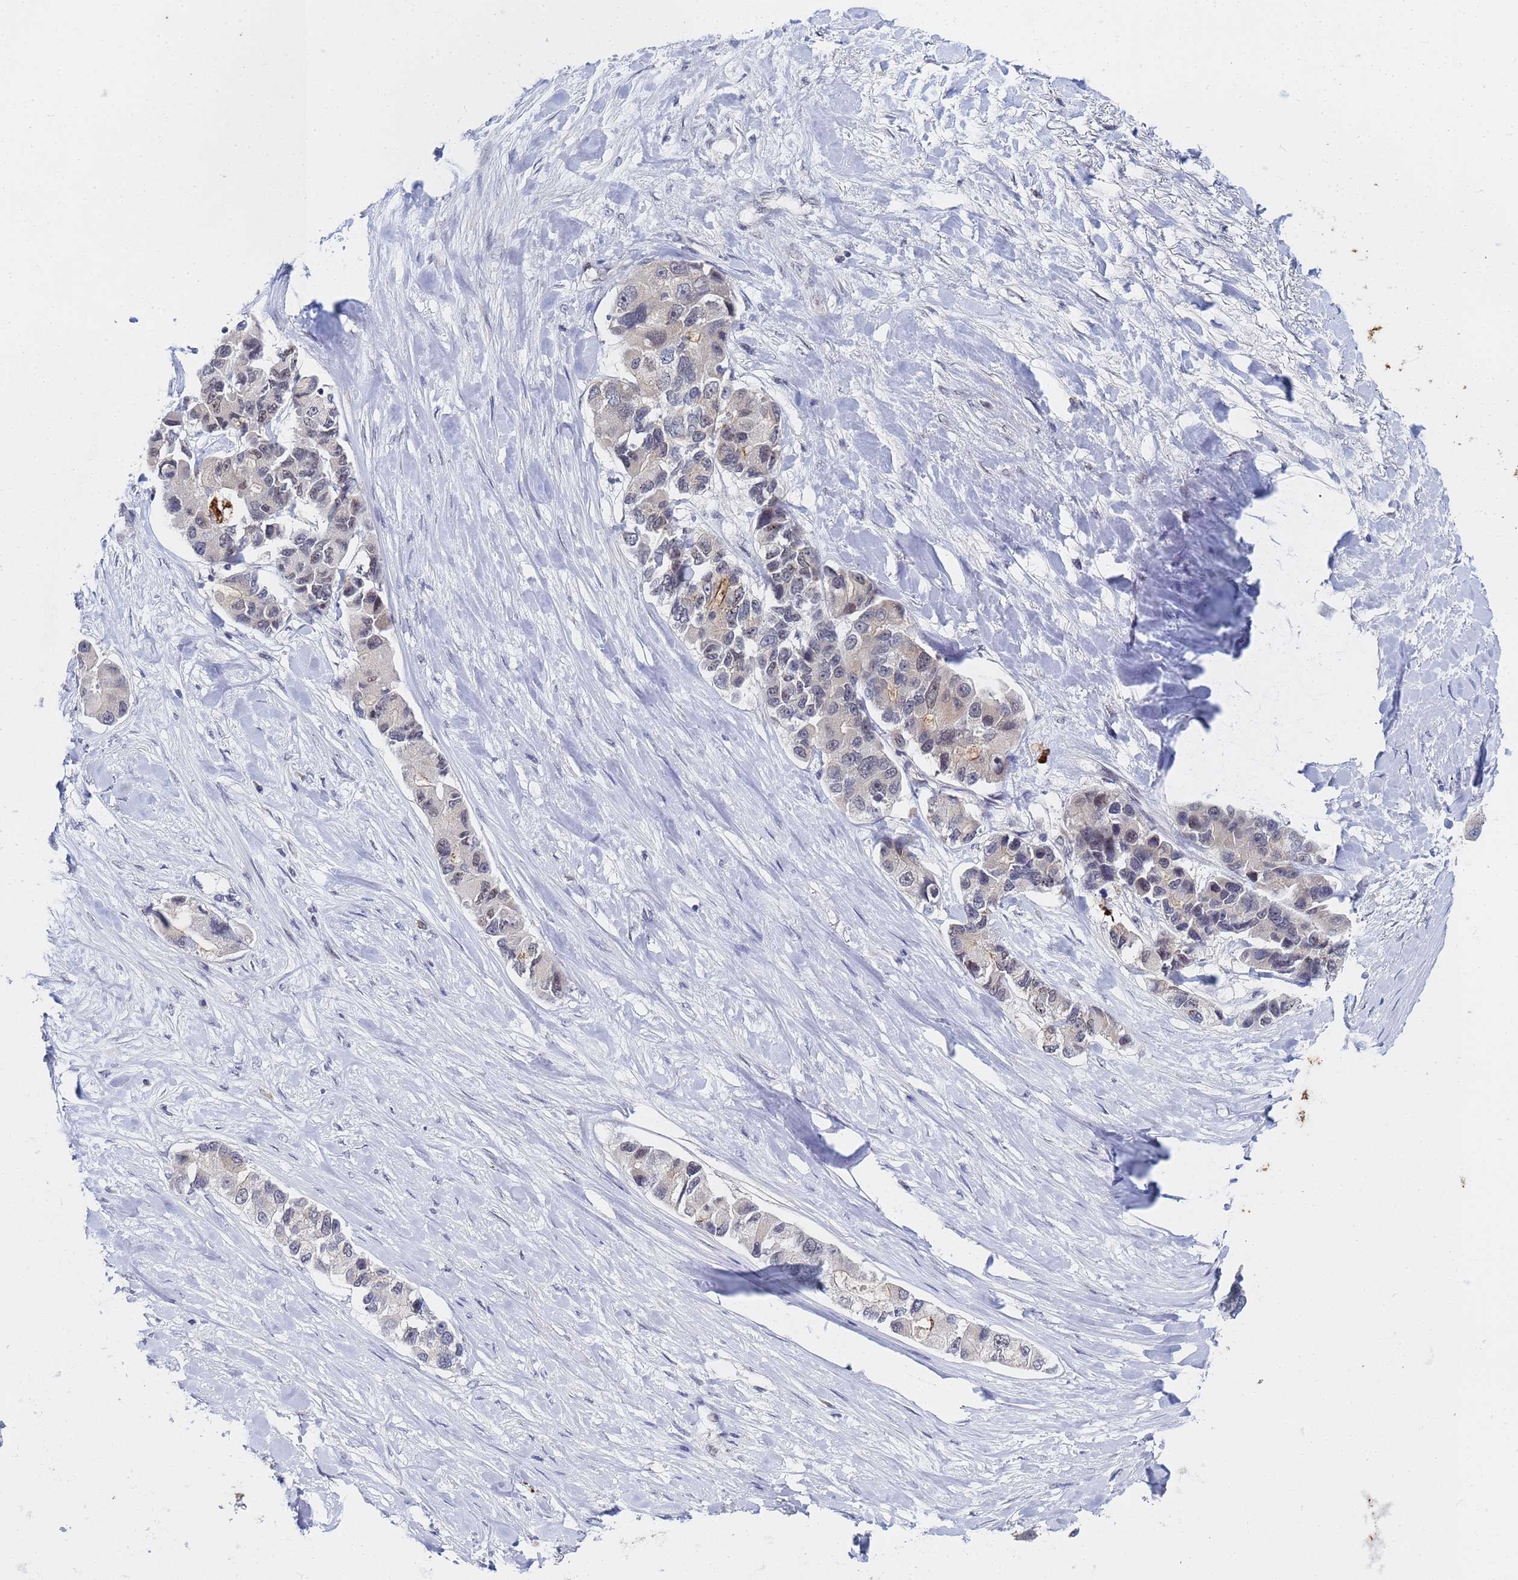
{"staining": {"intensity": "moderate", "quantity": "<25%", "location": "cytoplasmic/membranous"}, "tissue": "lung cancer", "cell_type": "Tumor cells", "image_type": "cancer", "snomed": [{"axis": "morphology", "description": "Adenocarcinoma, NOS"}, {"axis": "topography", "description": "Lung"}], "caption": "This is a histology image of IHC staining of lung cancer, which shows moderate positivity in the cytoplasmic/membranous of tumor cells.", "gene": "MTCL1", "patient": {"sex": "female", "age": 54}}